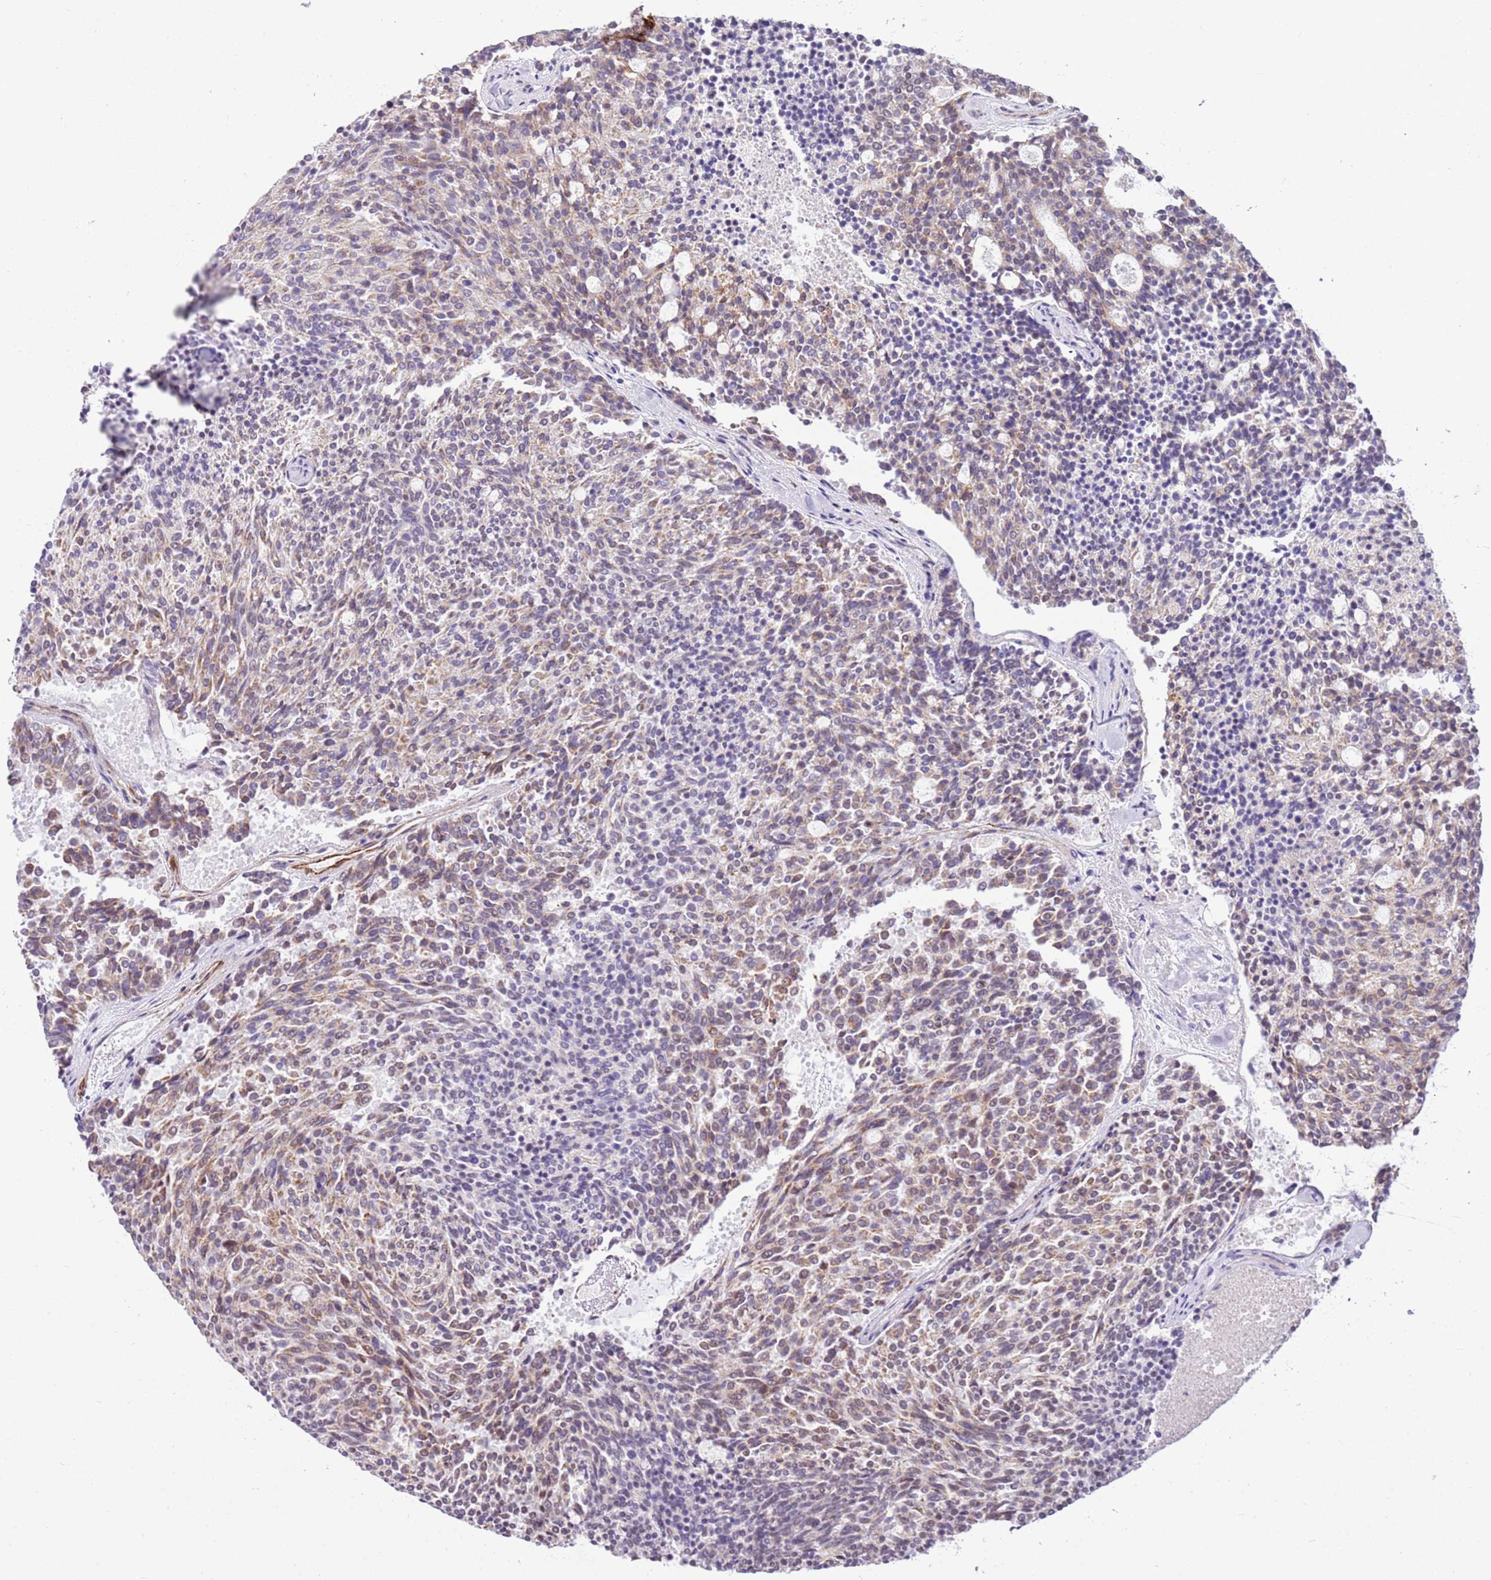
{"staining": {"intensity": "weak", "quantity": "25%-75%", "location": "cytoplasmic/membranous"}, "tissue": "carcinoid", "cell_type": "Tumor cells", "image_type": "cancer", "snomed": [{"axis": "morphology", "description": "Carcinoid, malignant, NOS"}, {"axis": "topography", "description": "Pancreas"}], "caption": "Tumor cells demonstrate low levels of weak cytoplasmic/membranous staining in about 25%-75% of cells in carcinoid (malignant).", "gene": "SMIM4", "patient": {"sex": "female", "age": 54}}